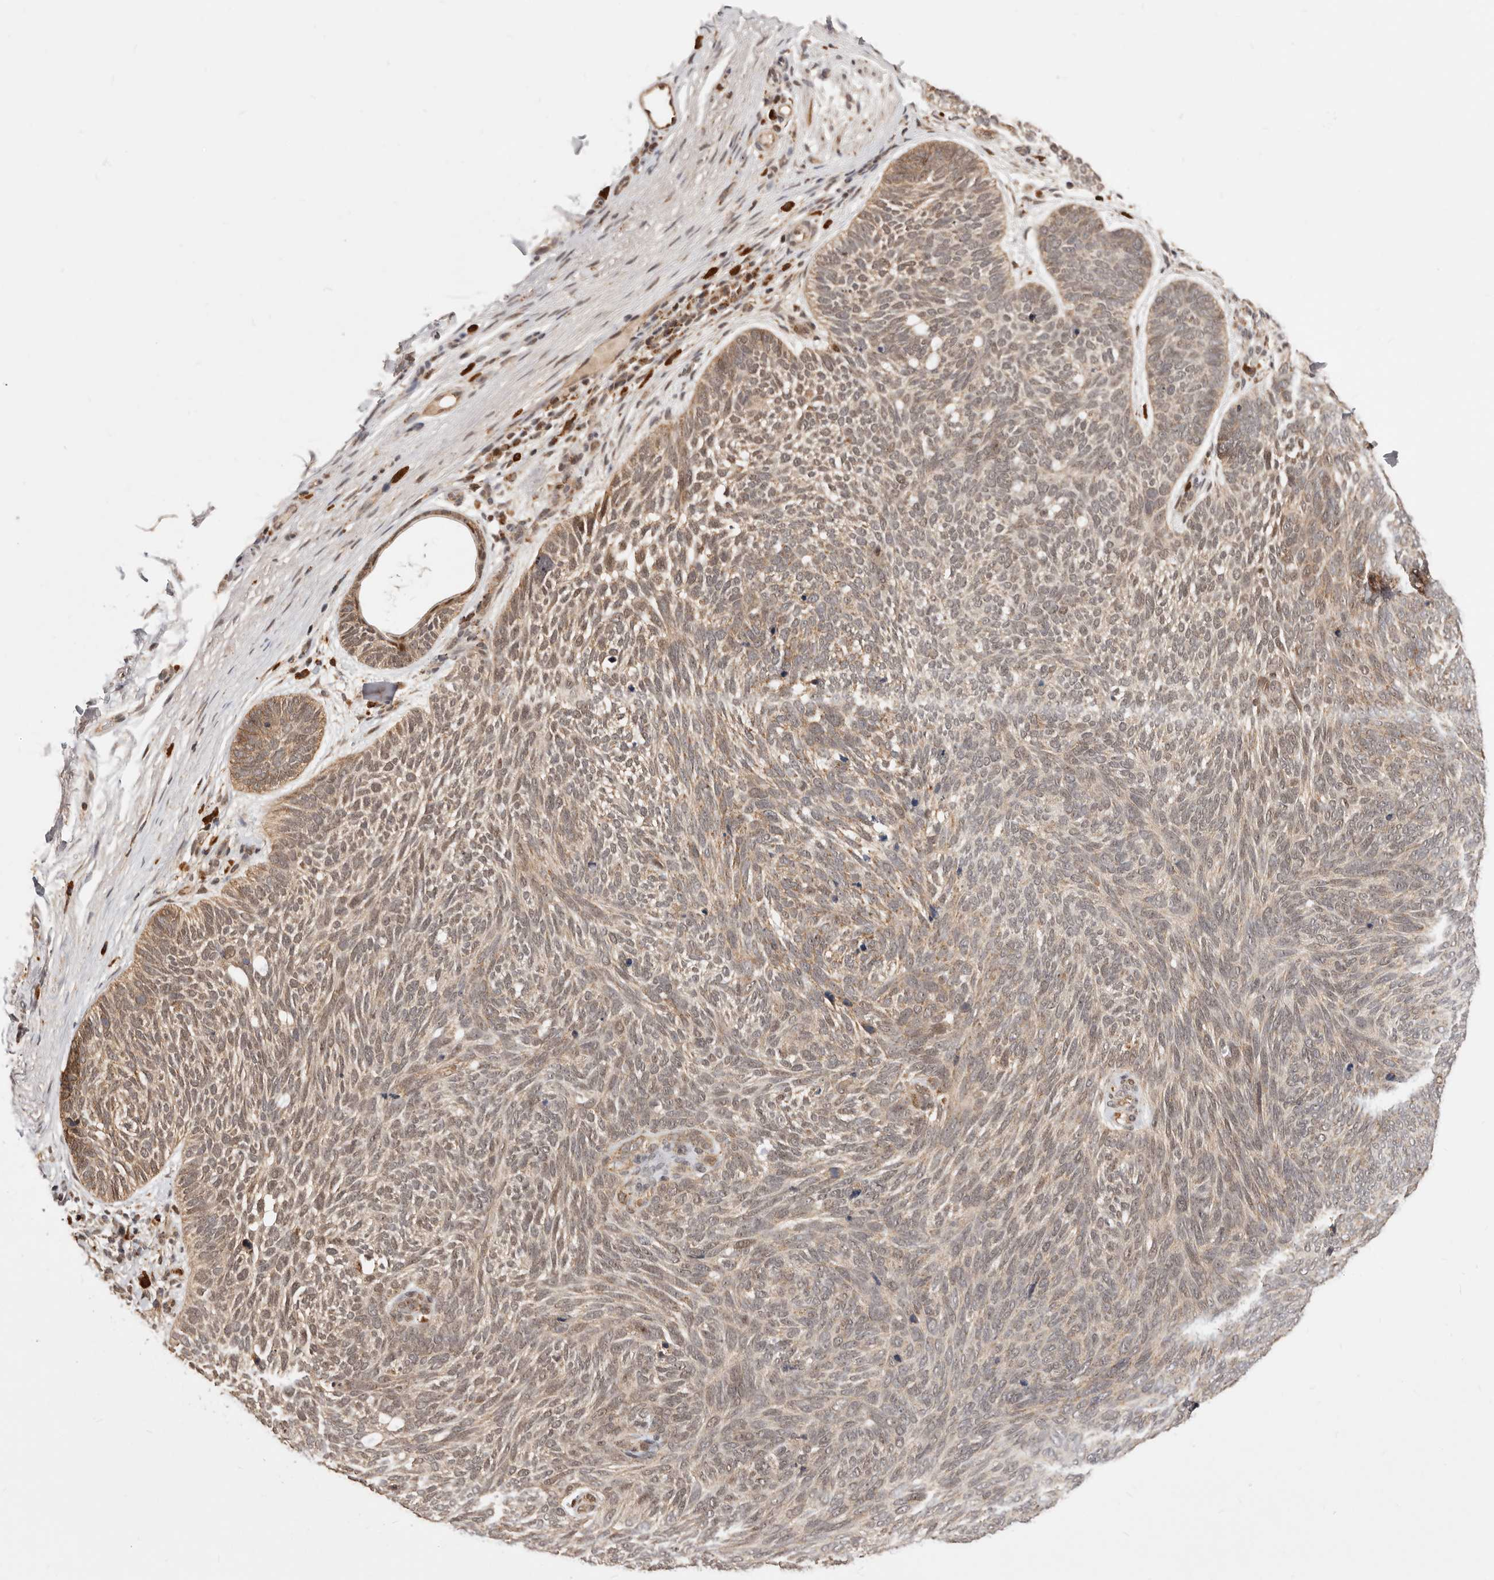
{"staining": {"intensity": "weak", "quantity": ">75%", "location": "cytoplasmic/membranous,nuclear"}, "tissue": "skin cancer", "cell_type": "Tumor cells", "image_type": "cancer", "snomed": [{"axis": "morphology", "description": "Basal cell carcinoma"}, {"axis": "topography", "description": "Skin"}], "caption": "This is a micrograph of IHC staining of skin cancer, which shows weak positivity in the cytoplasmic/membranous and nuclear of tumor cells.", "gene": "SEC14L1", "patient": {"sex": "female", "age": 85}}